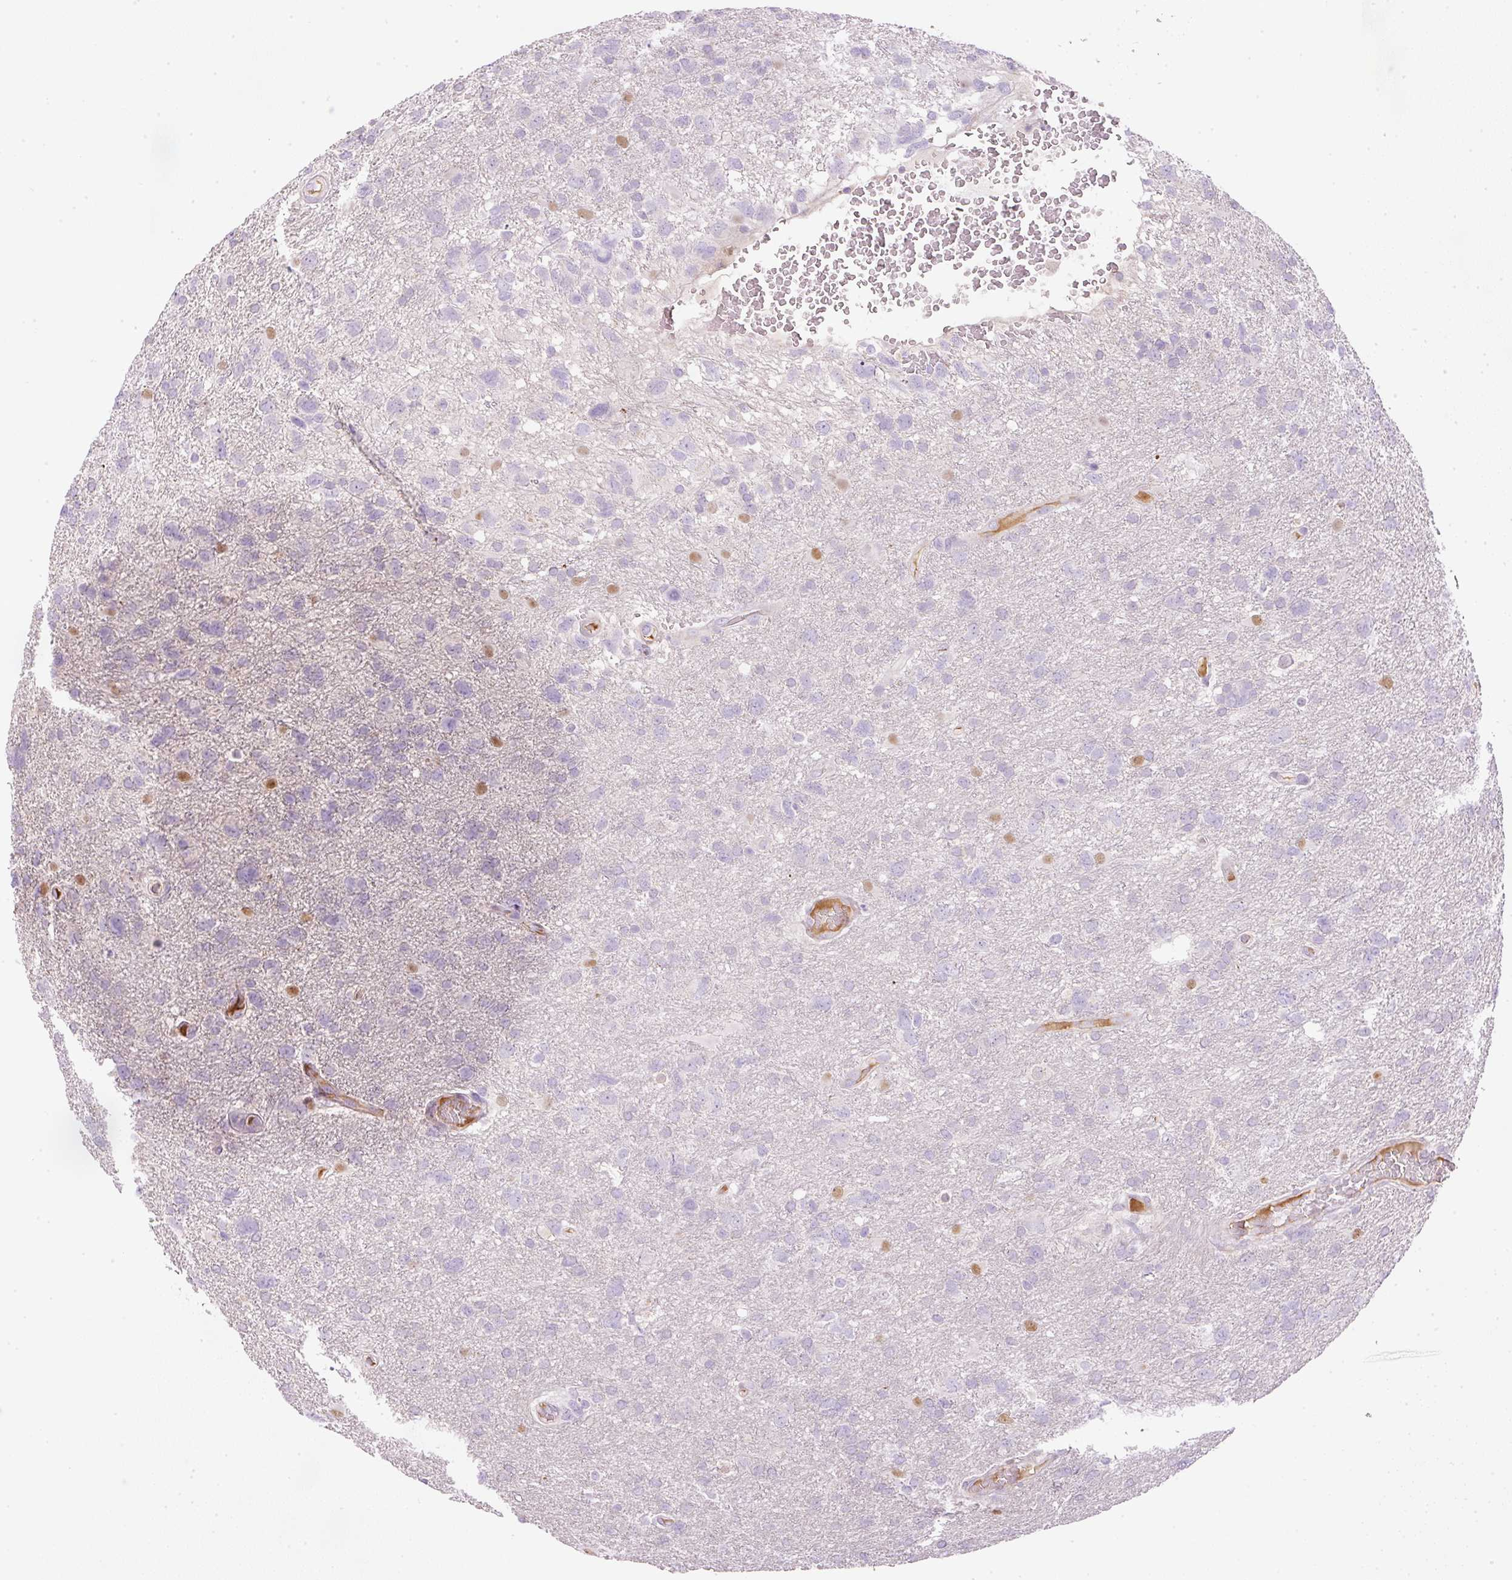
{"staining": {"intensity": "negative", "quantity": "none", "location": "none"}, "tissue": "glioma", "cell_type": "Tumor cells", "image_type": "cancer", "snomed": [{"axis": "morphology", "description": "Glioma, malignant, High grade"}, {"axis": "topography", "description": "Brain"}], "caption": "IHC micrograph of neoplastic tissue: glioma stained with DAB reveals no significant protein positivity in tumor cells.", "gene": "KPNA5", "patient": {"sex": "male", "age": 61}}